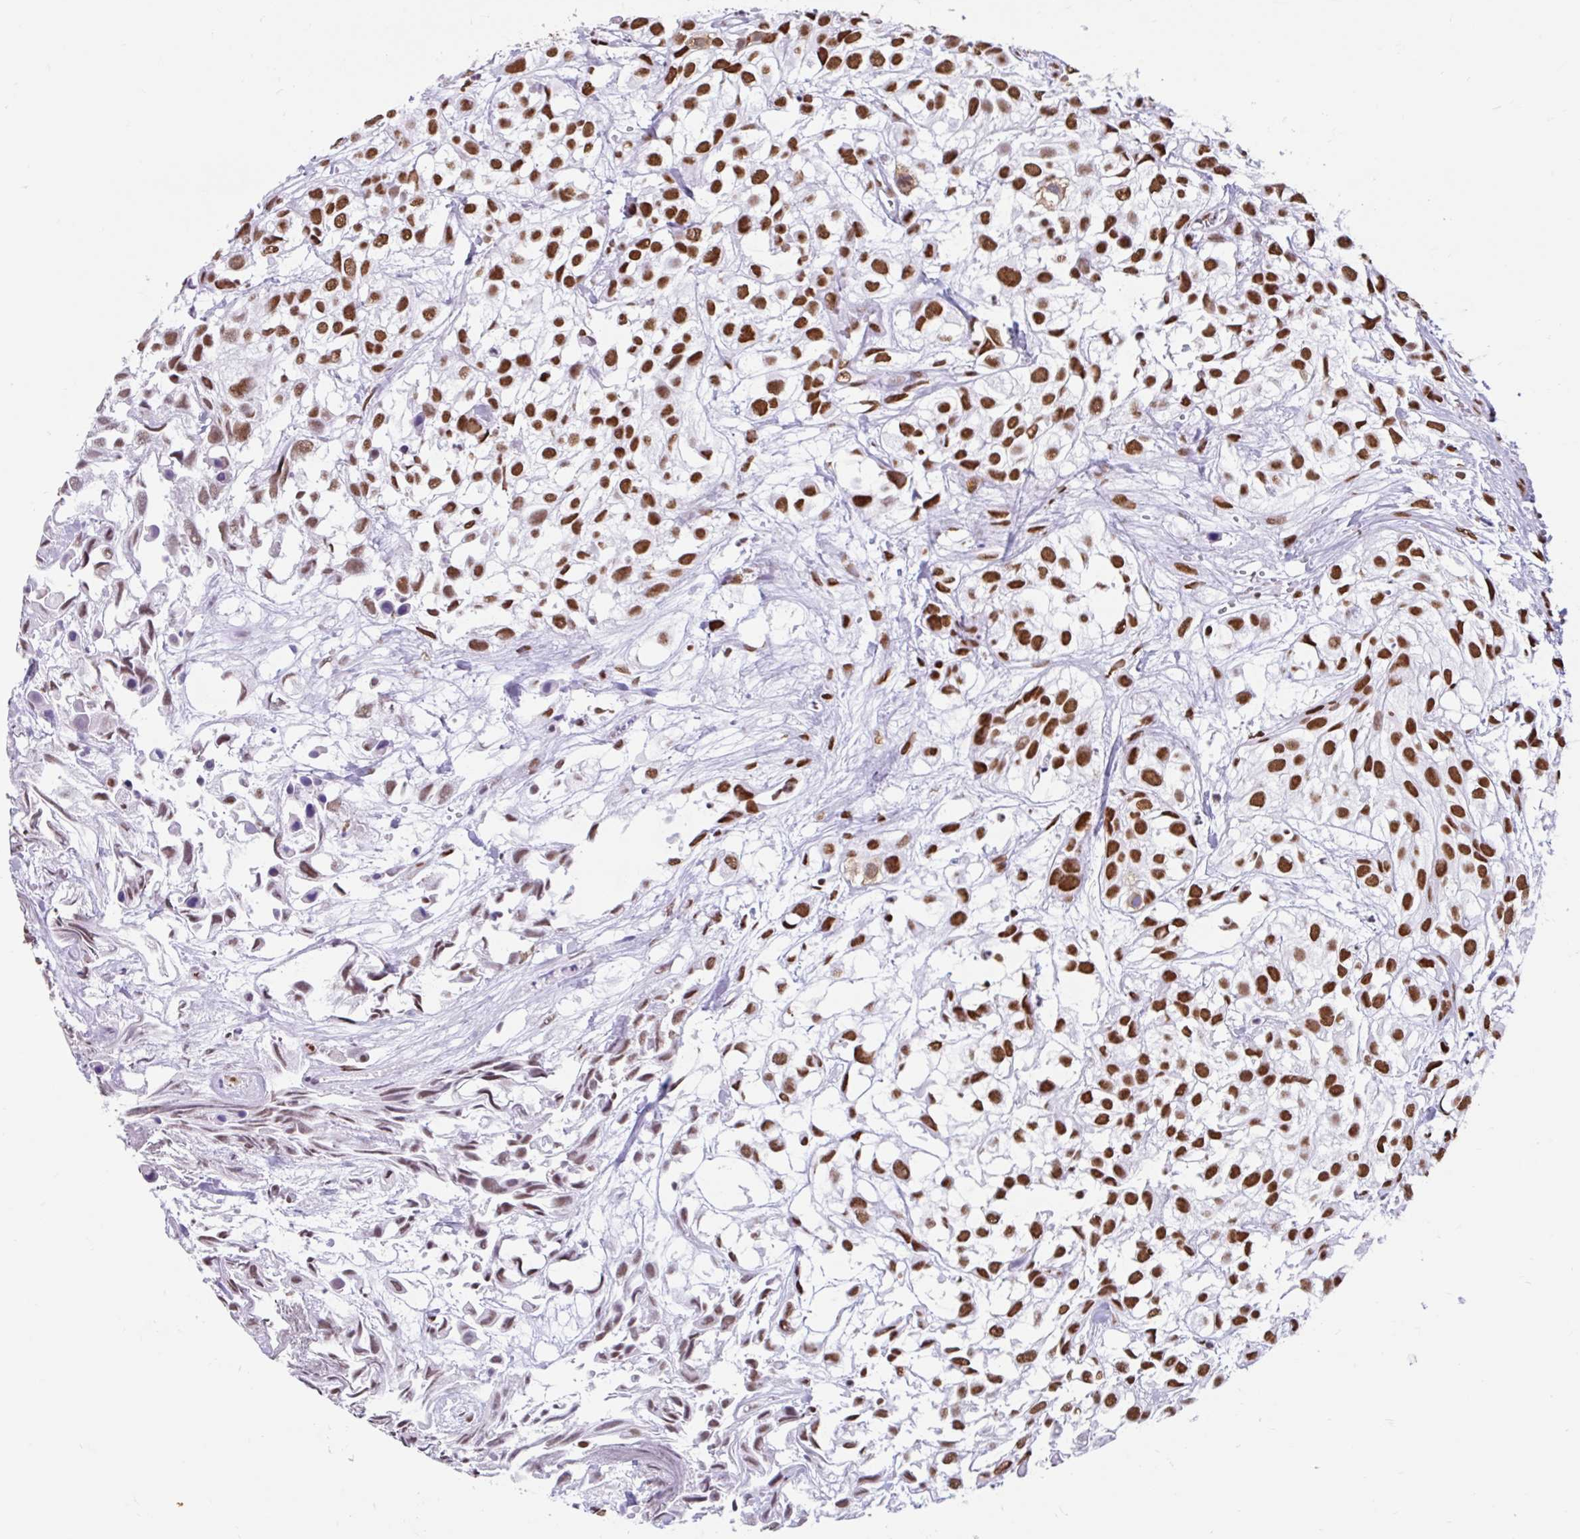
{"staining": {"intensity": "strong", "quantity": ">75%", "location": "nuclear"}, "tissue": "urothelial cancer", "cell_type": "Tumor cells", "image_type": "cancer", "snomed": [{"axis": "morphology", "description": "Urothelial carcinoma, High grade"}, {"axis": "topography", "description": "Urinary bladder"}], "caption": "An IHC histopathology image of tumor tissue is shown. Protein staining in brown highlights strong nuclear positivity in high-grade urothelial carcinoma within tumor cells.", "gene": "KHDRBS1", "patient": {"sex": "male", "age": 56}}